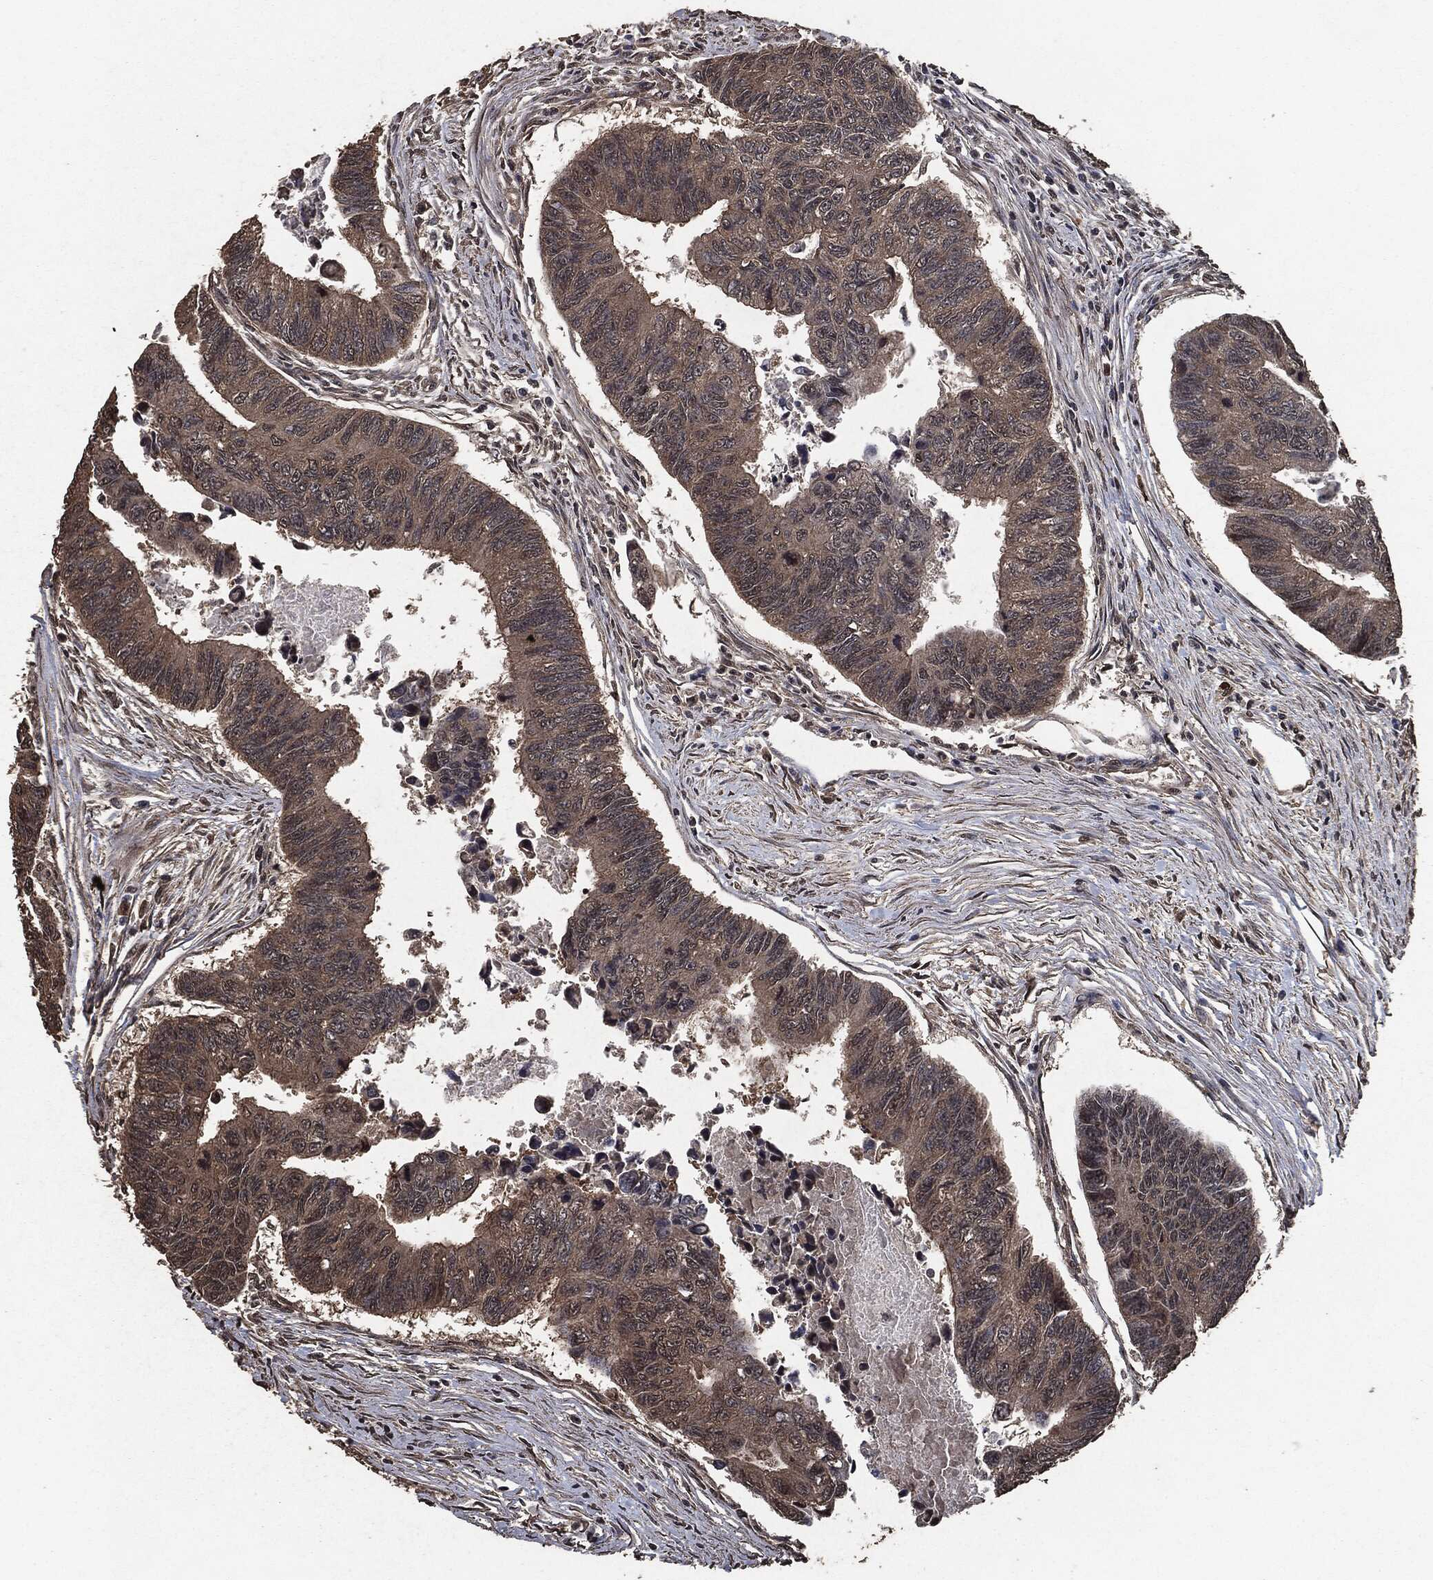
{"staining": {"intensity": "weak", "quantity": ">75%", "location": "cytoplasmic/membranous"}, "tissue": "colorectal cancer", "cell_type": "Tumor cells", "image_type": "cancer", "snomed": [{"axis": "morphology", "description": "Adenocarcinoma, NOS"}, {"axis": "topography", "description": "Colon"}], "caption": "The immunohistochemical stain shows weak cytoplasmic/membranous staining in tumor cells of colorectal cancer (adenocarcinoma) tissue.", "gene": "AKT1S1", "patient": {"sex": "female", "age": 65}}